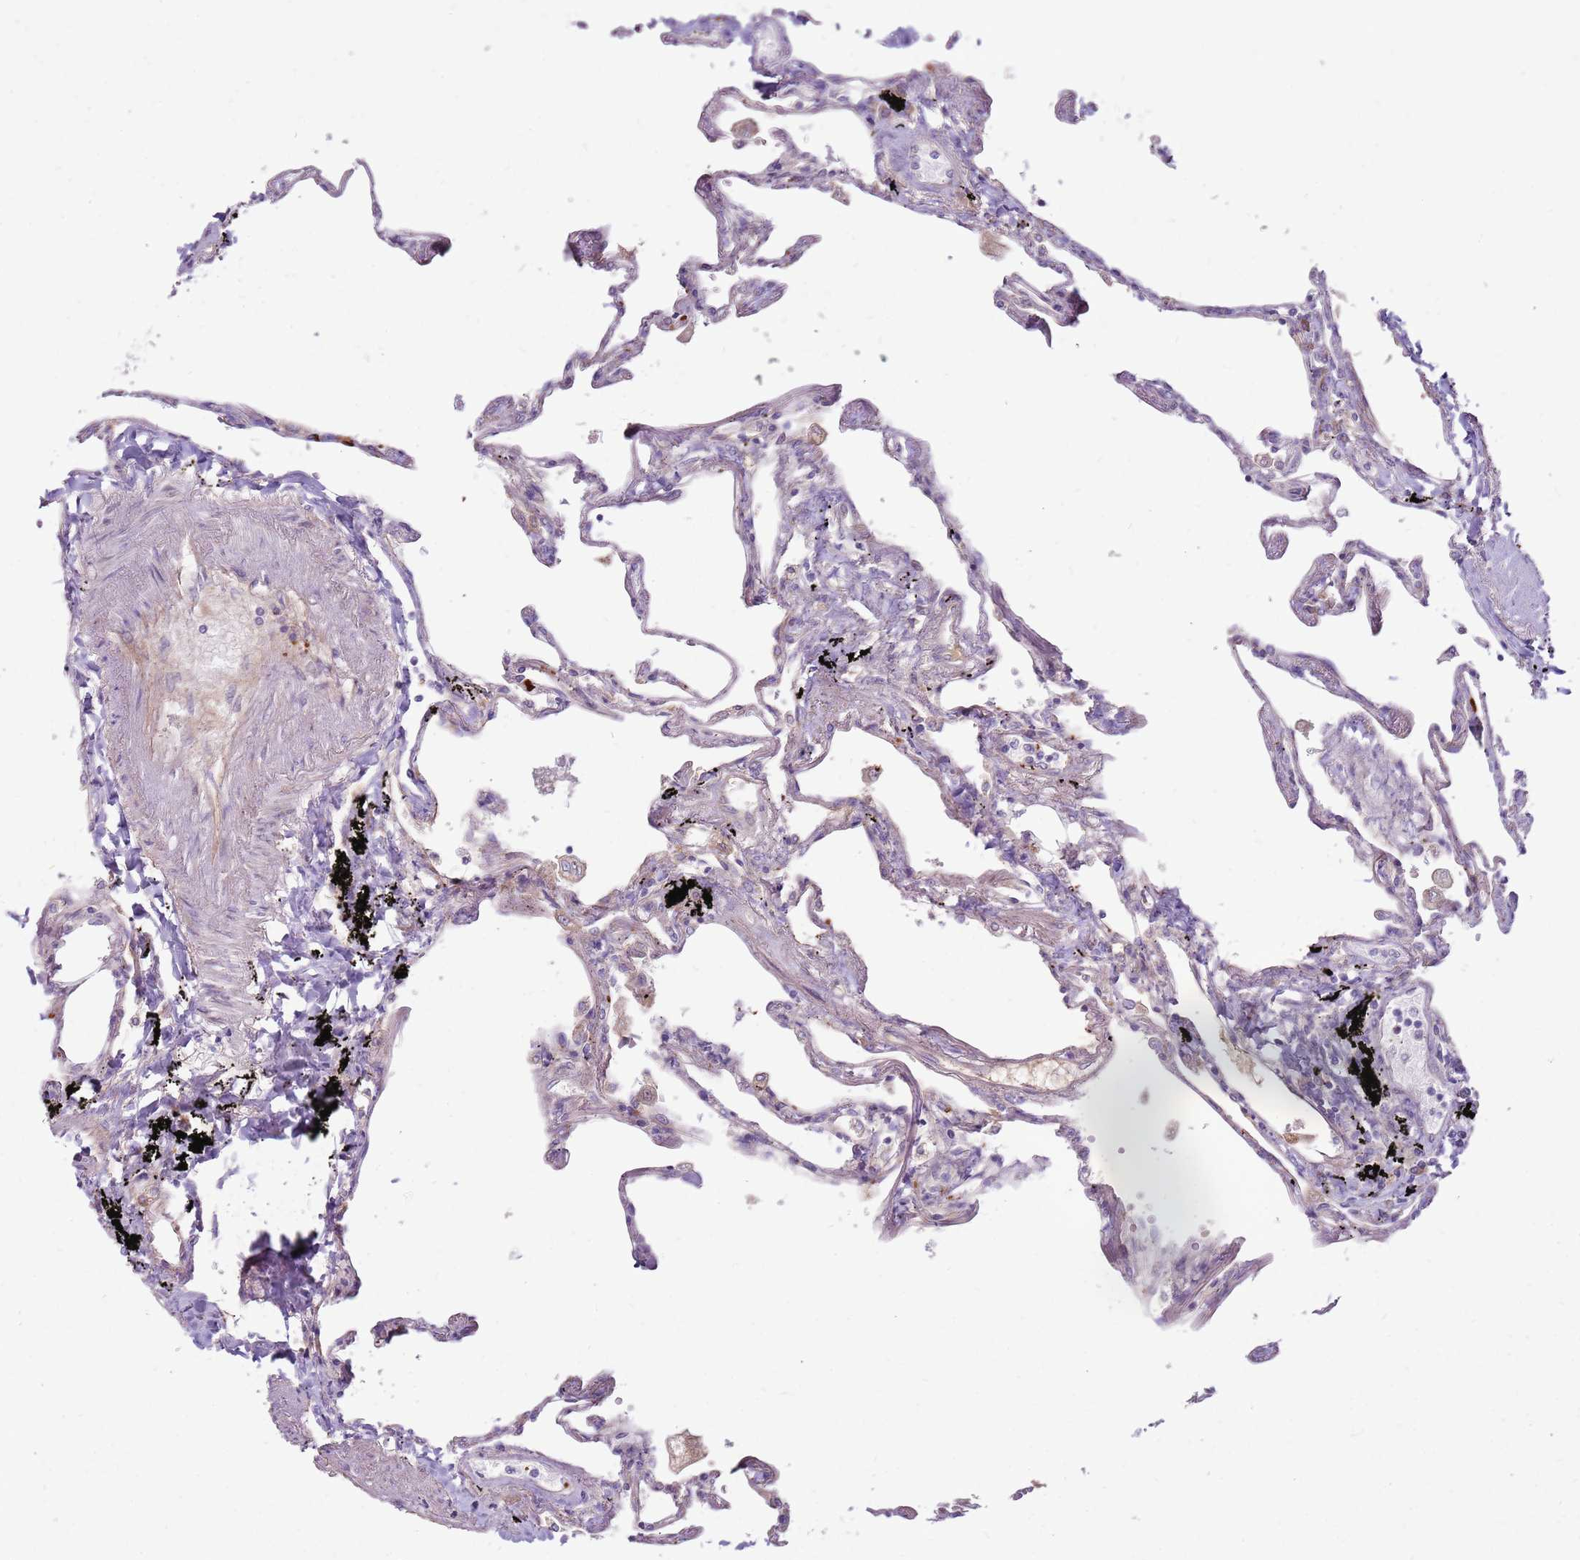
{"staining": {"intensity": "negative", "quantity": "none", "location": "none"}, "tissue": "lung", "cell_type": "Alveolar cells", "image_type": "normal", "snomed": [{"axis": "morphology", "description": "Normal tissue, NOS"}, {"axis": "topography", "description": "Lung"}], "caption": "This is an immunohistochemistry (IHC) image of normal human lung. There is no expression in alveolar cells.", "gene": "EMC1", "patient": {"sex": "female", "age": 67}}